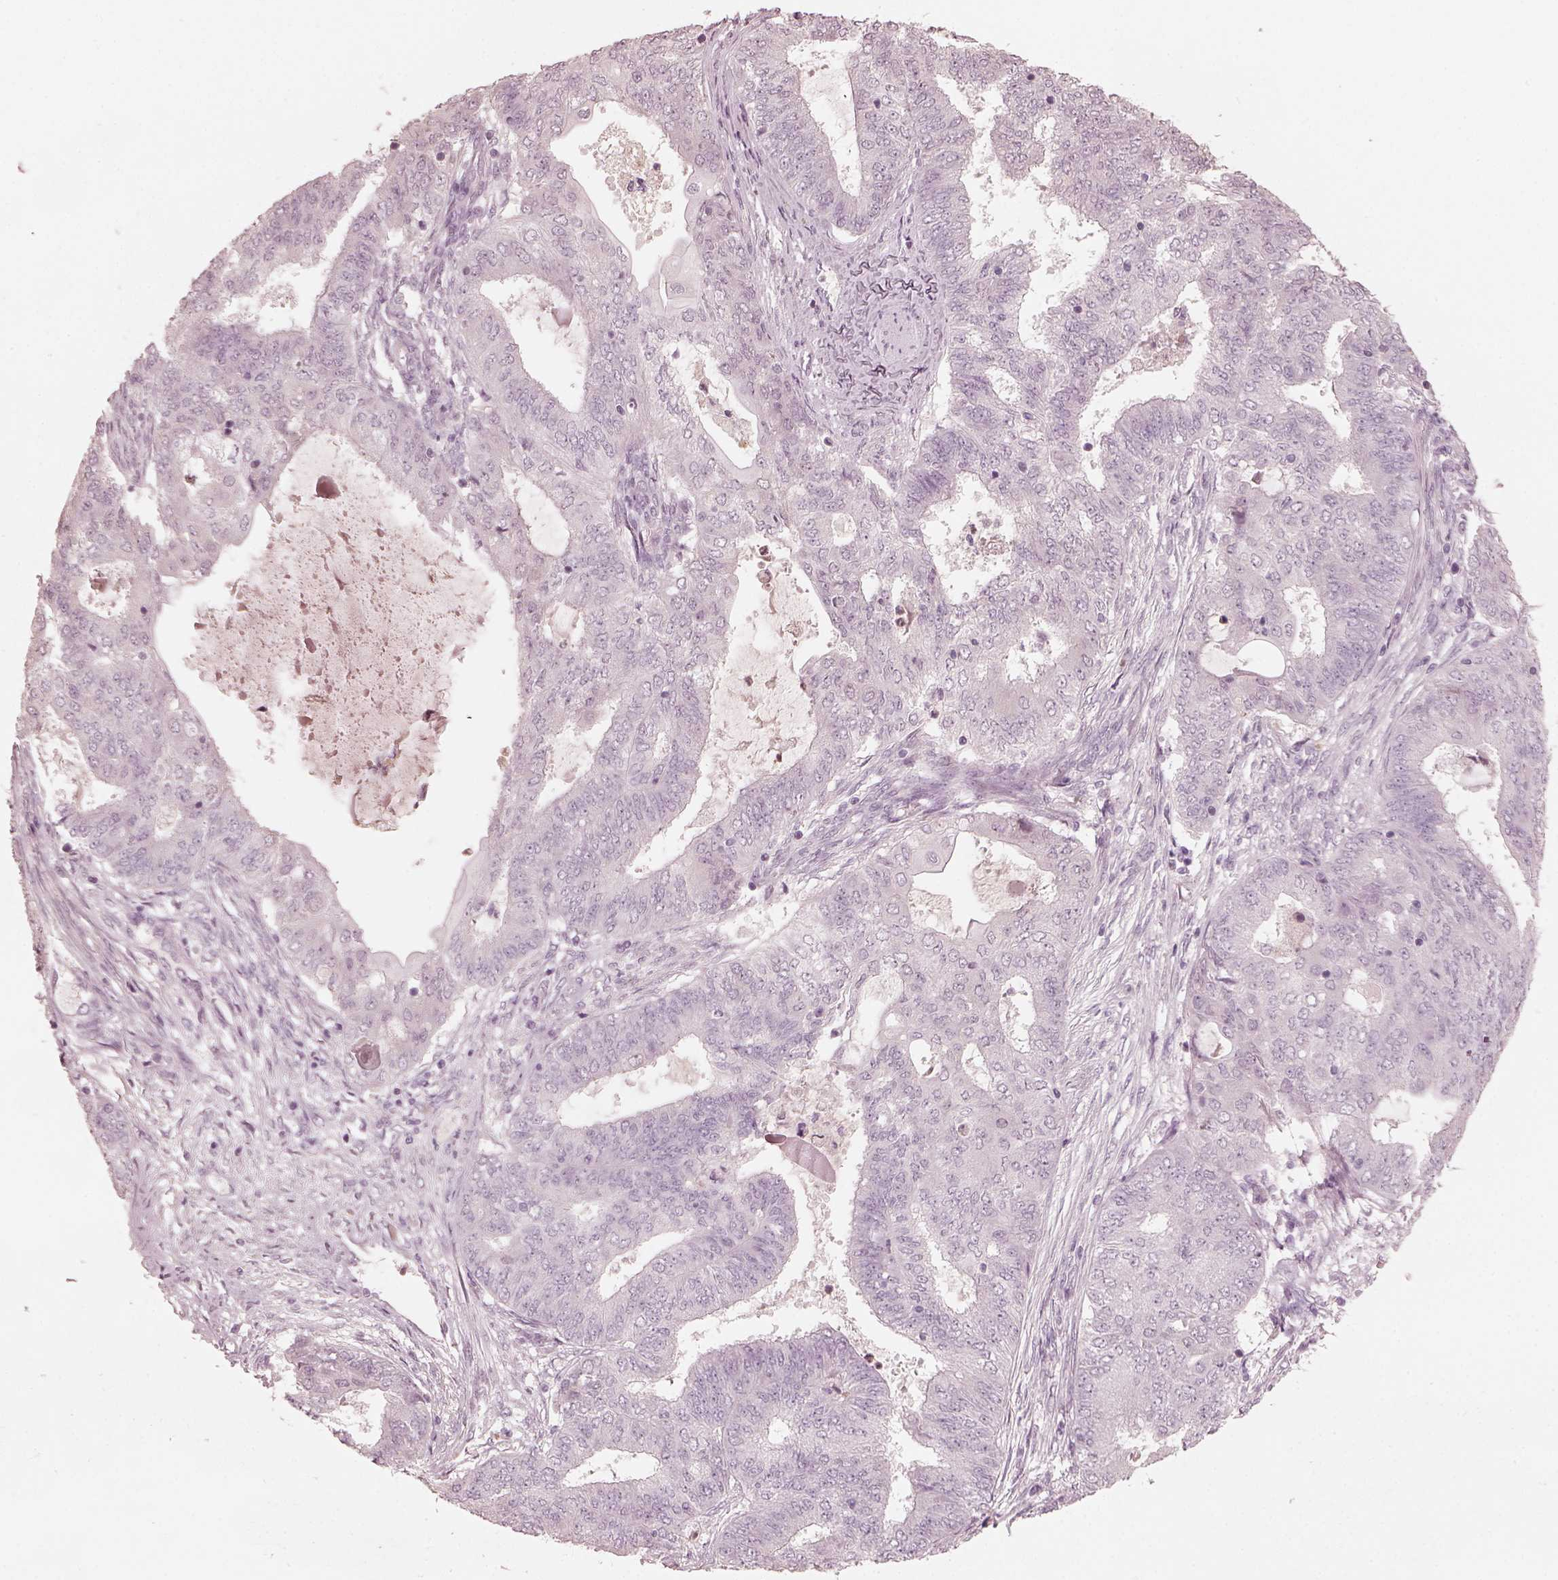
{"staining": {"intensity": "negative", "quantity": "none", "location": "none"}, "tissue": "endometrial cancer", "cell_type": "Tumor cells", "image_type": "cancer", "snomed": [{"axis": "morphology", "description": "Adenocarcinoma, NOS"}, {"axis": "topography", "description": "Endometrium"}], "caption": "The histopathology image shows no significant expression in tumor cells of endometrial cancer (adenocarcinoma).", "gene": "OPTC", "patient": {"sex": "female", "age": 62}}